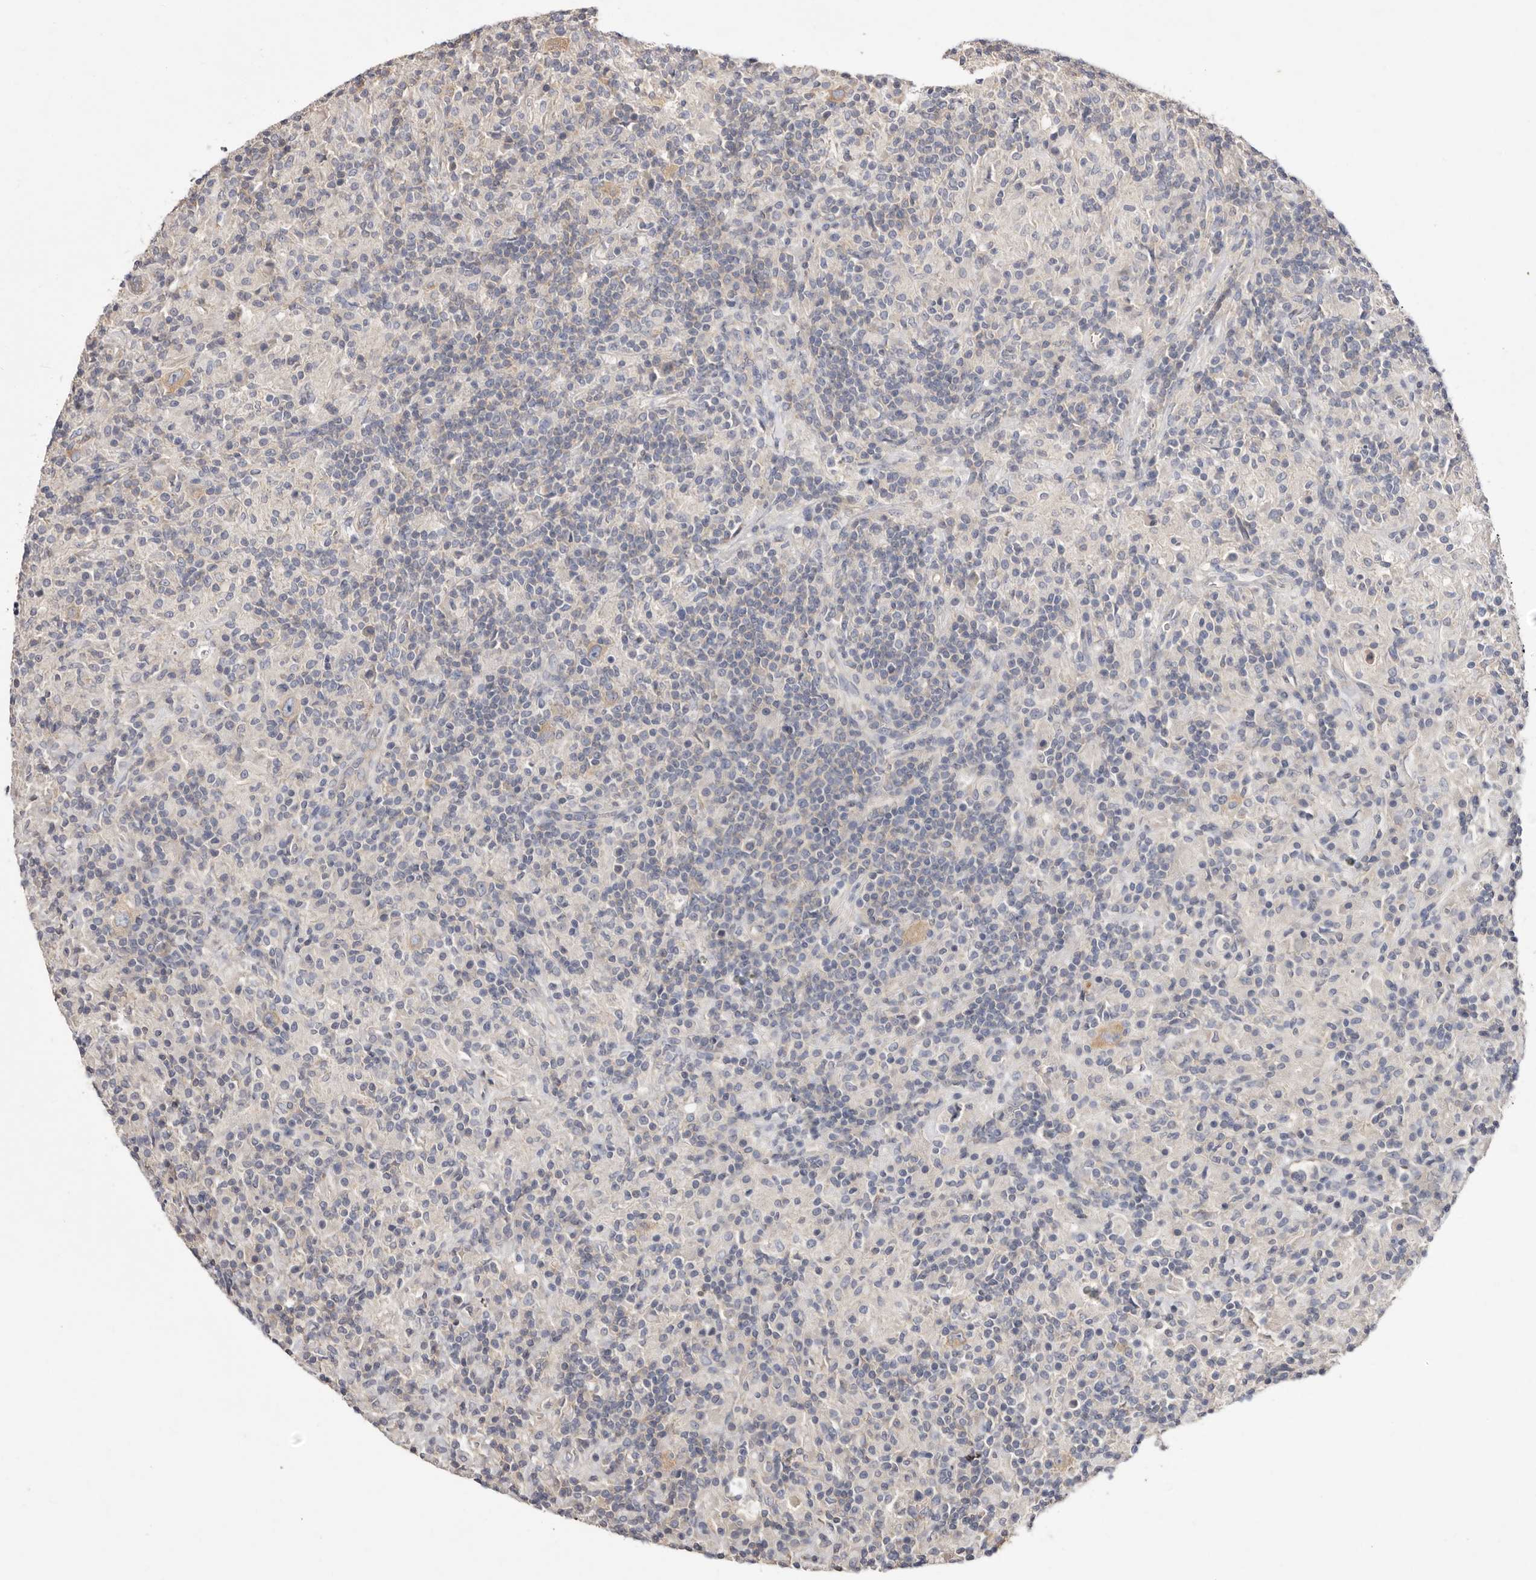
{"staining": {"intensity": "weak", "quantity": "25%-75%", "location": "cytoplasmic/membranous"}, "tissue": "lymphoma", "cell_type": "Tumor cells", "image_type": "cancer", "snomed": [{"axis": "morphology", "description": "Hodgkin's disease, NOS"}, {"axis": "topography", "description": "Lymph node"}], "caption": "Immunohistochemical staining of lymphoma displays low levels of weak cytoplasmic/membranous protein expression in approximately 25%-75% of tumor cells. Using DAB (brown) and hematoxylin (blue) stains, captured at high magnification using brightfield microscopy.", "gene": "FAM167B", "patient": {"sex": "male", "age": 70}}